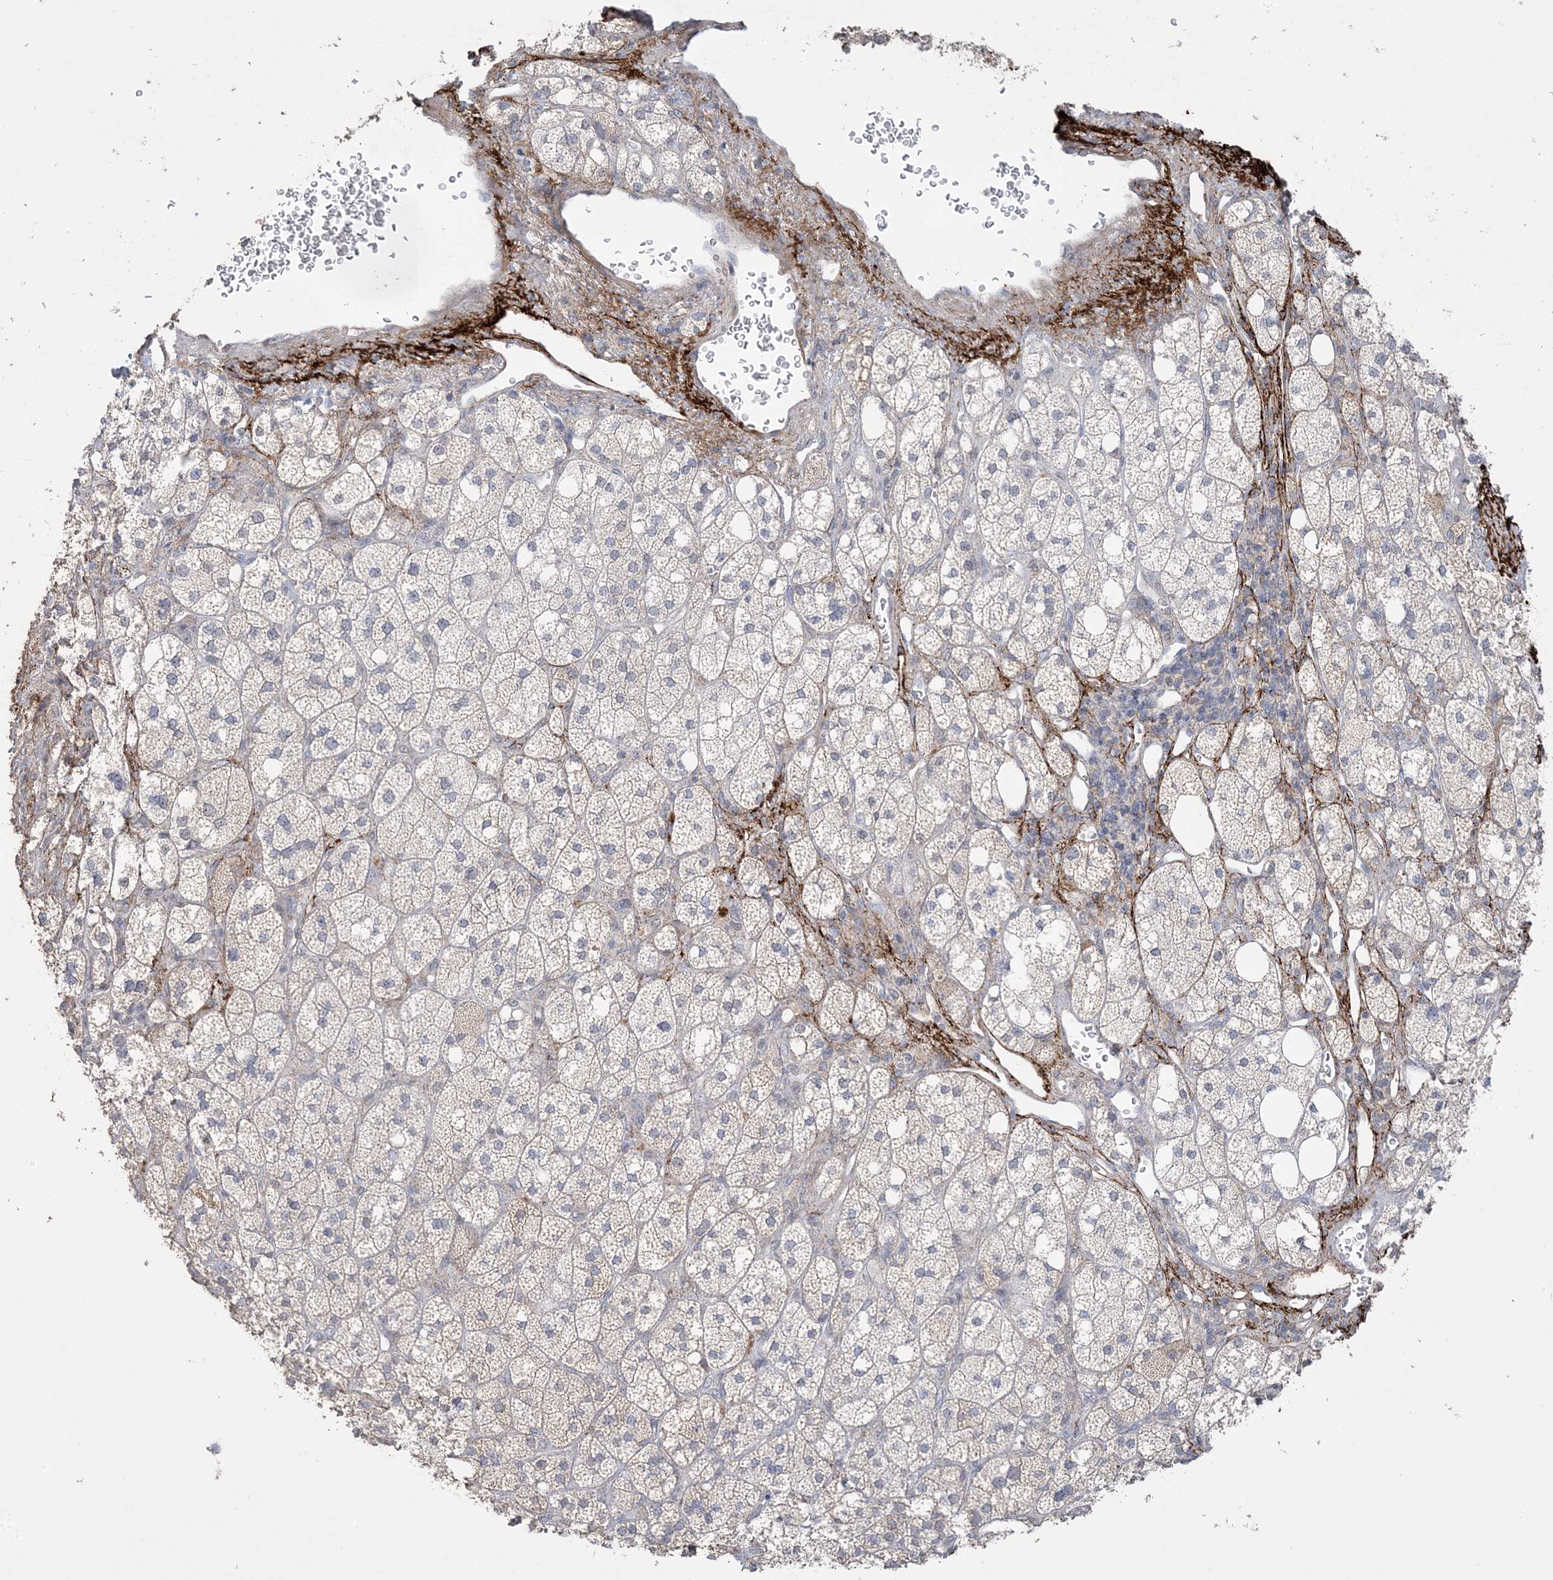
{"staining": {"intensity": "weak", "quantity": "25%-75%", "location": "cytoplasmic/membranous"}, "tissue": "adrenal gland", "cell_type": "Glandular cells", "image_type": "normal", "snomed": [{"axis": "morphology", "description": "Normal tissue, NOS"}, {"axis": "topography", "description": "Adrenal gland"}], "caption": "Immunohistochemical staining of unremarkable human adrenal gland displays low levels of weak cytoplasmic/membranous positivity in approximately 25%-75% of glandular cells.", "gene": "XRN1", "patient": {"sex": "male", "age": 61}}